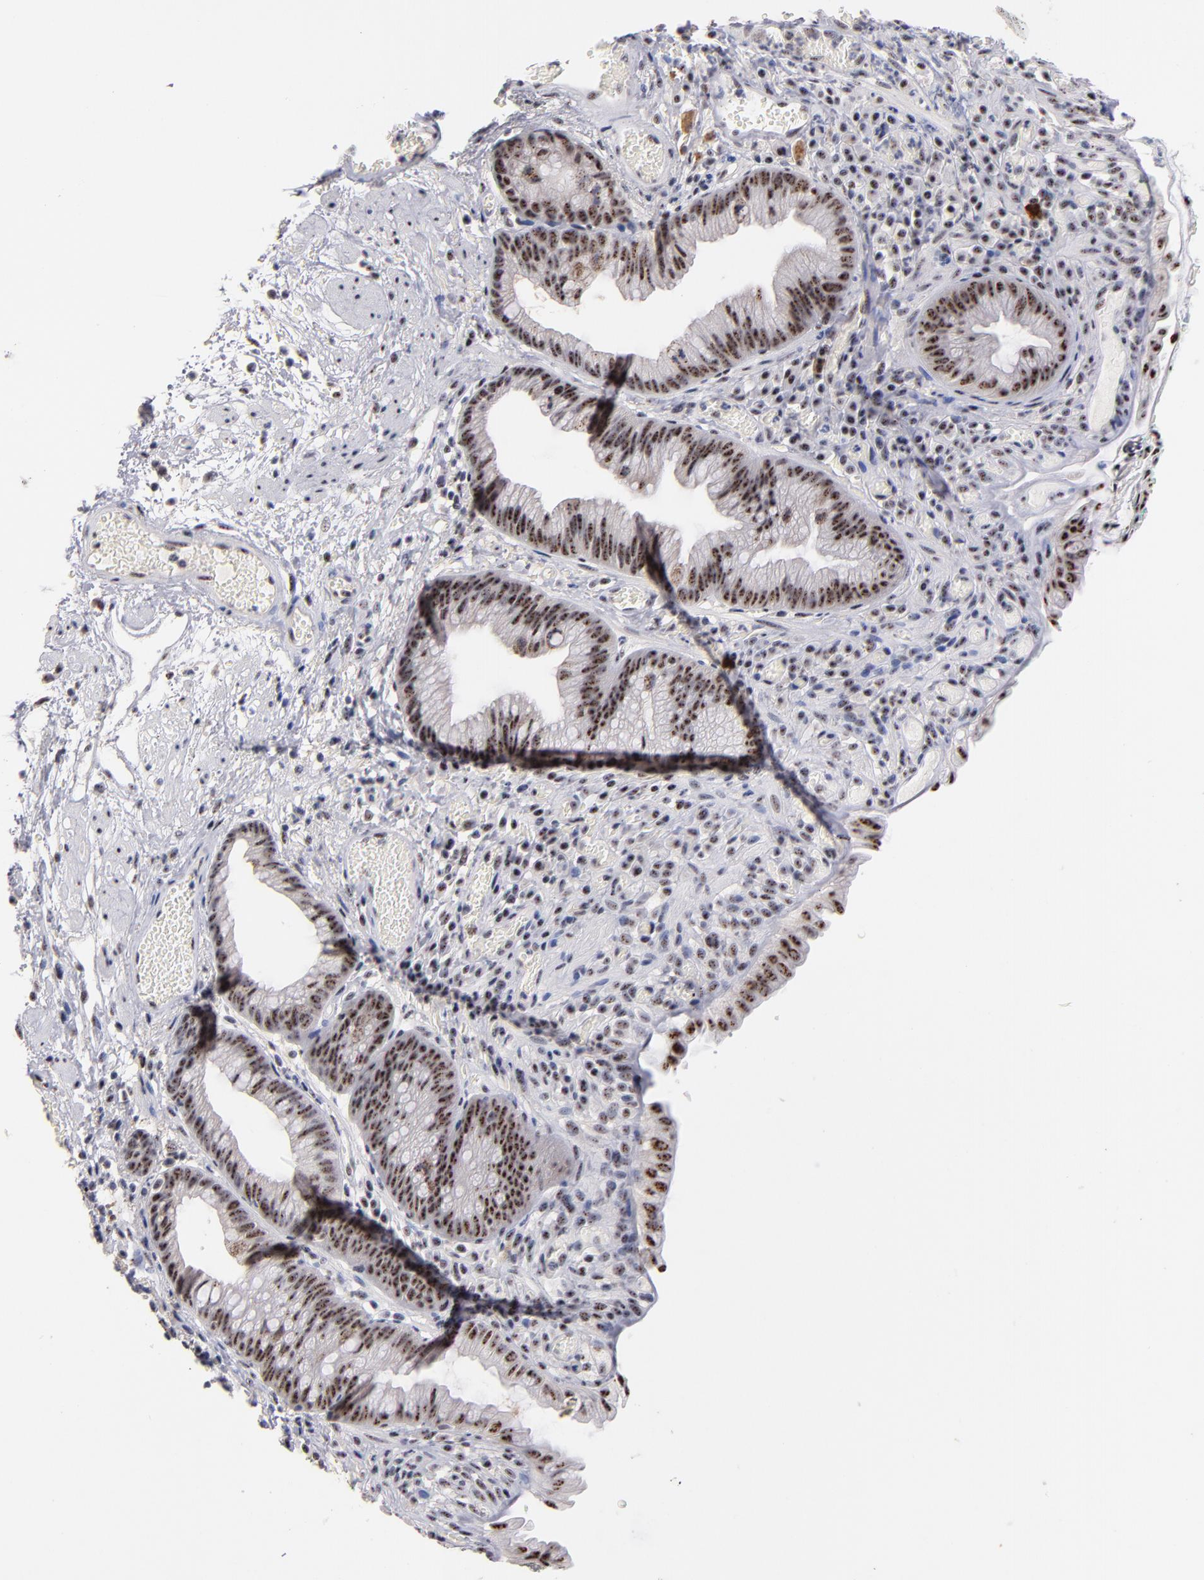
{"staining": {"intensity": "moderate", "quantity": "<25%", "location": "nuclear"}, "tissue": "skin", "cell_type": "Epidermal cells", "image_type": "normal", "snomed": [{"axis": "morphology", "description": "Normal tissue, NOS"}, {"axis": "morphology", "description": "Hemorrhoids"}, {"axis": "morphology", "description": "Inflammation, NOS"}, {"axis": "topography", "description": "Anal"}], "caption": "Skin stained with DAB (3,3'-diaminobenzidine) immunohistochemistry (IHC) reveals low levels of moderate nuclear expression in about <25% of epidermal cells. (Brightfield microscopy of DAB IHC at high magnification).", "gene": "RAF1", "patient": {"sex": "male", "age": 60}}